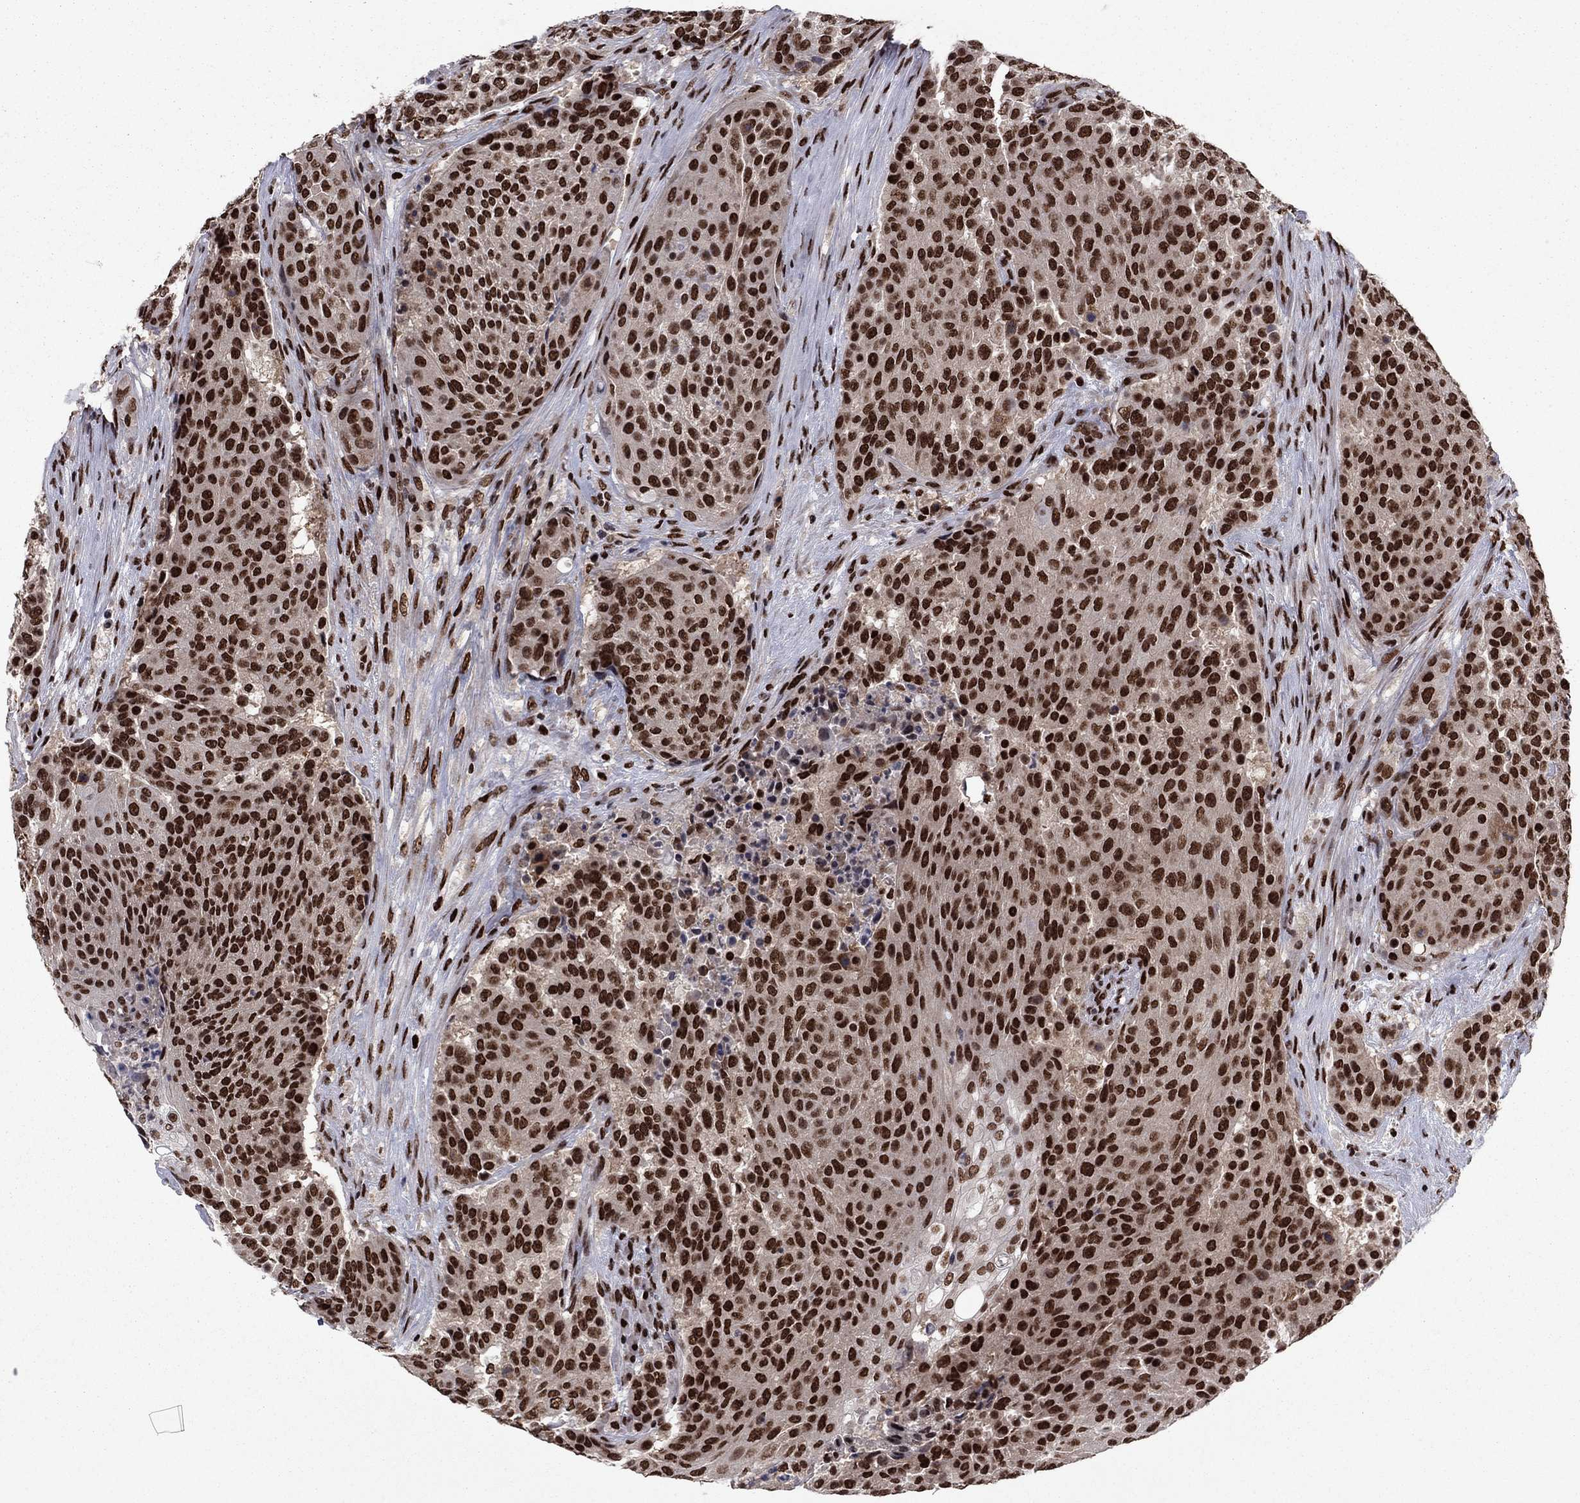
{"staining": {"intensity": "strong", "quantity": ">75%", "location": "nuclear"}, "tissue": "urothelial cancer", "cell_type": "Tumor cells", "image_type": "cancer", "snomed": [{"axis": "morphology", "description": "Urothelial carcinoma, High grade"}, {"axis": "topography", "description": "Urinary bladder"}], "caption": "Tumor cells reveal strong nuclear positivity in about >75% of cells in urothelial cancer.", "gene": "USP54", "patient": {"sex": "female", "age": 63}}